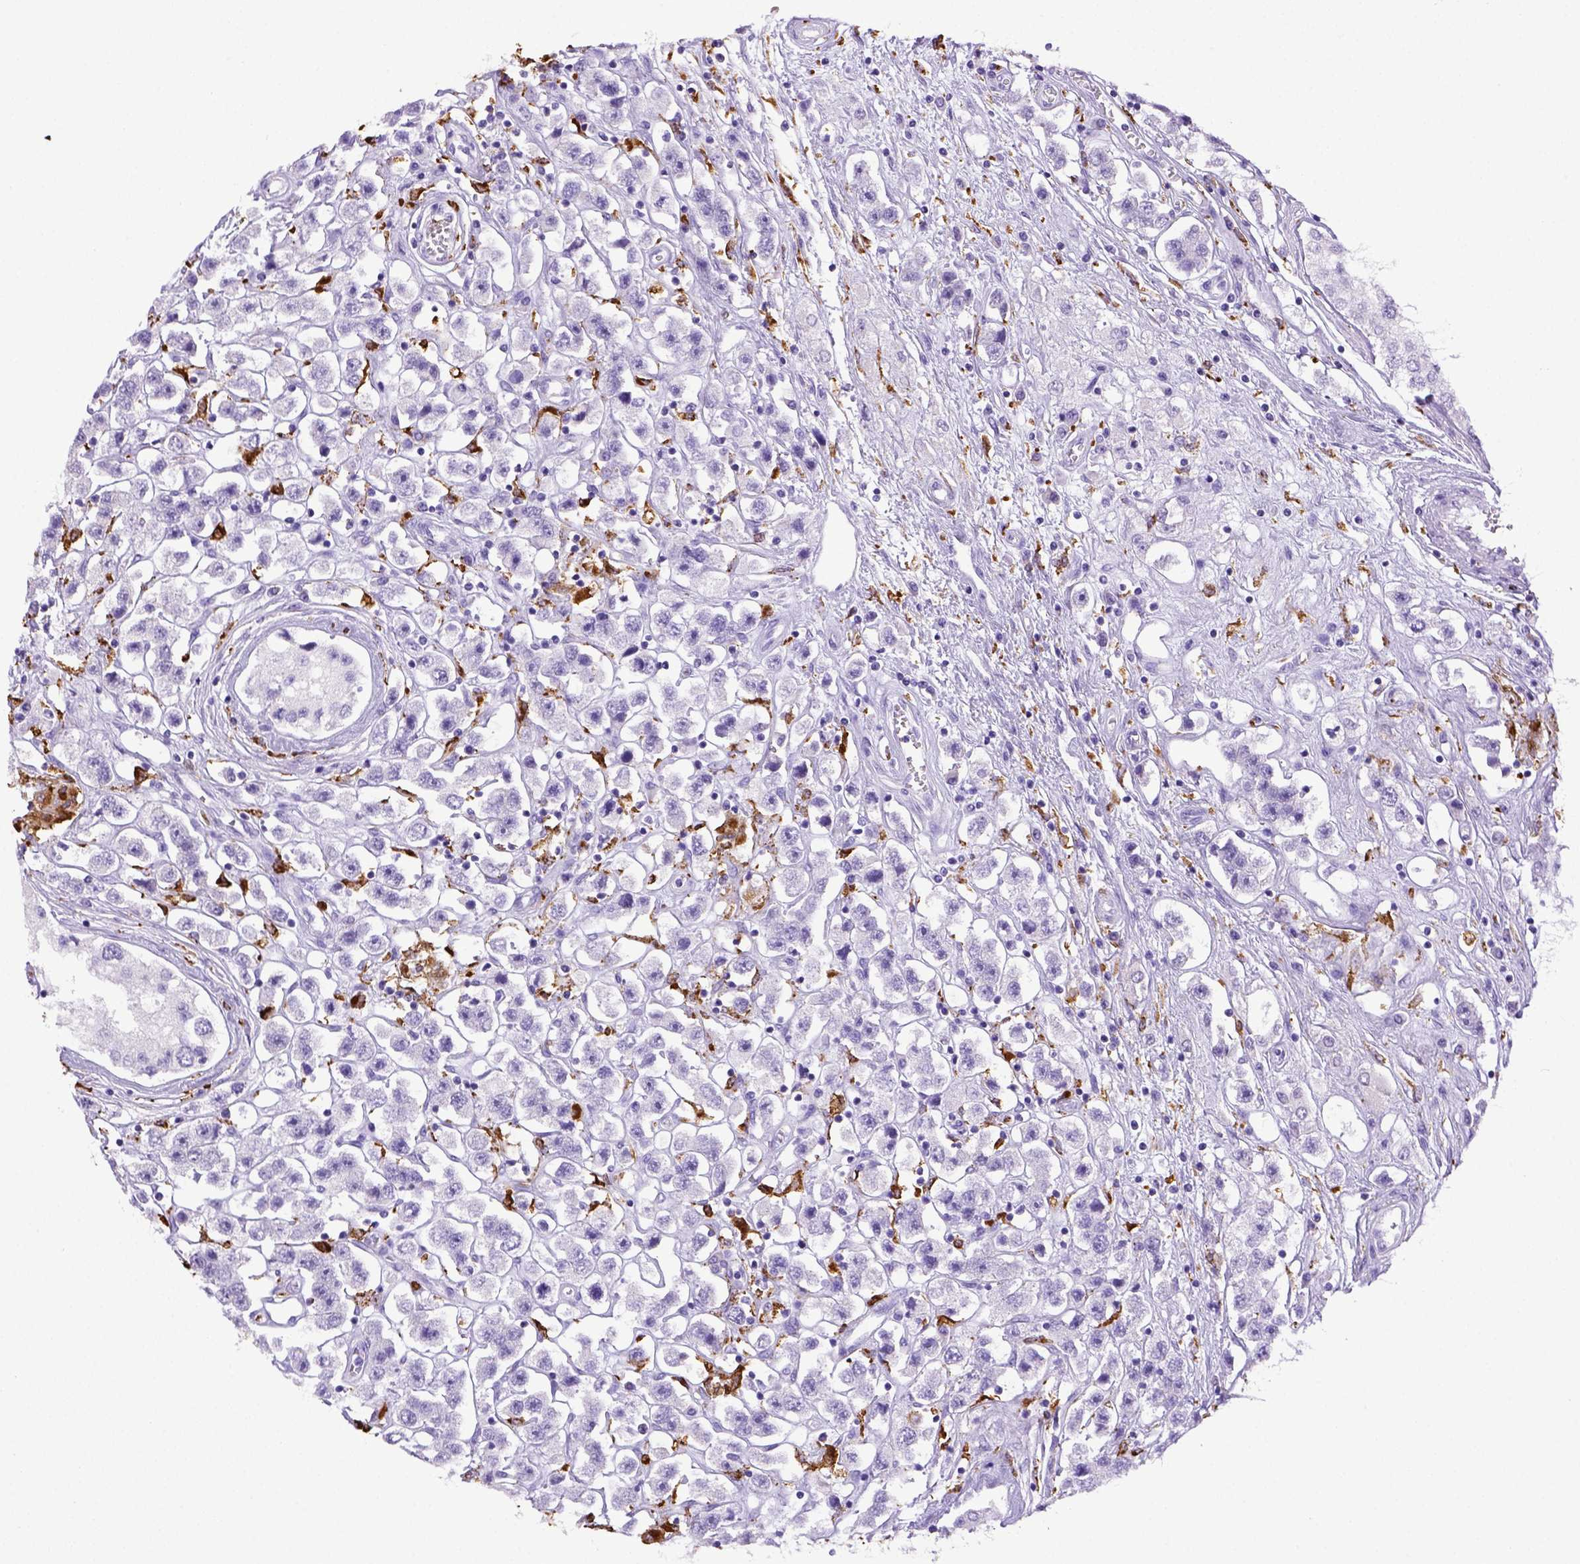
{"staining": {"intensity": "negative", "quantity": "none", "location": "none"}, "tissue": "testis cancer", "cell_type": "Tumor cells", "image_type": "cancer", "snomed": [{"axis": "morphology", "description": "Seminoma, NOS"}, {"axis": "topography", "description": "Testis"}], "caption": "A photomicrograph of testis seminoma stained for a protein reveals no brown staining in tumor cells.", "gene": "CD68", "patient": {"sex": "male", "age": 45}}